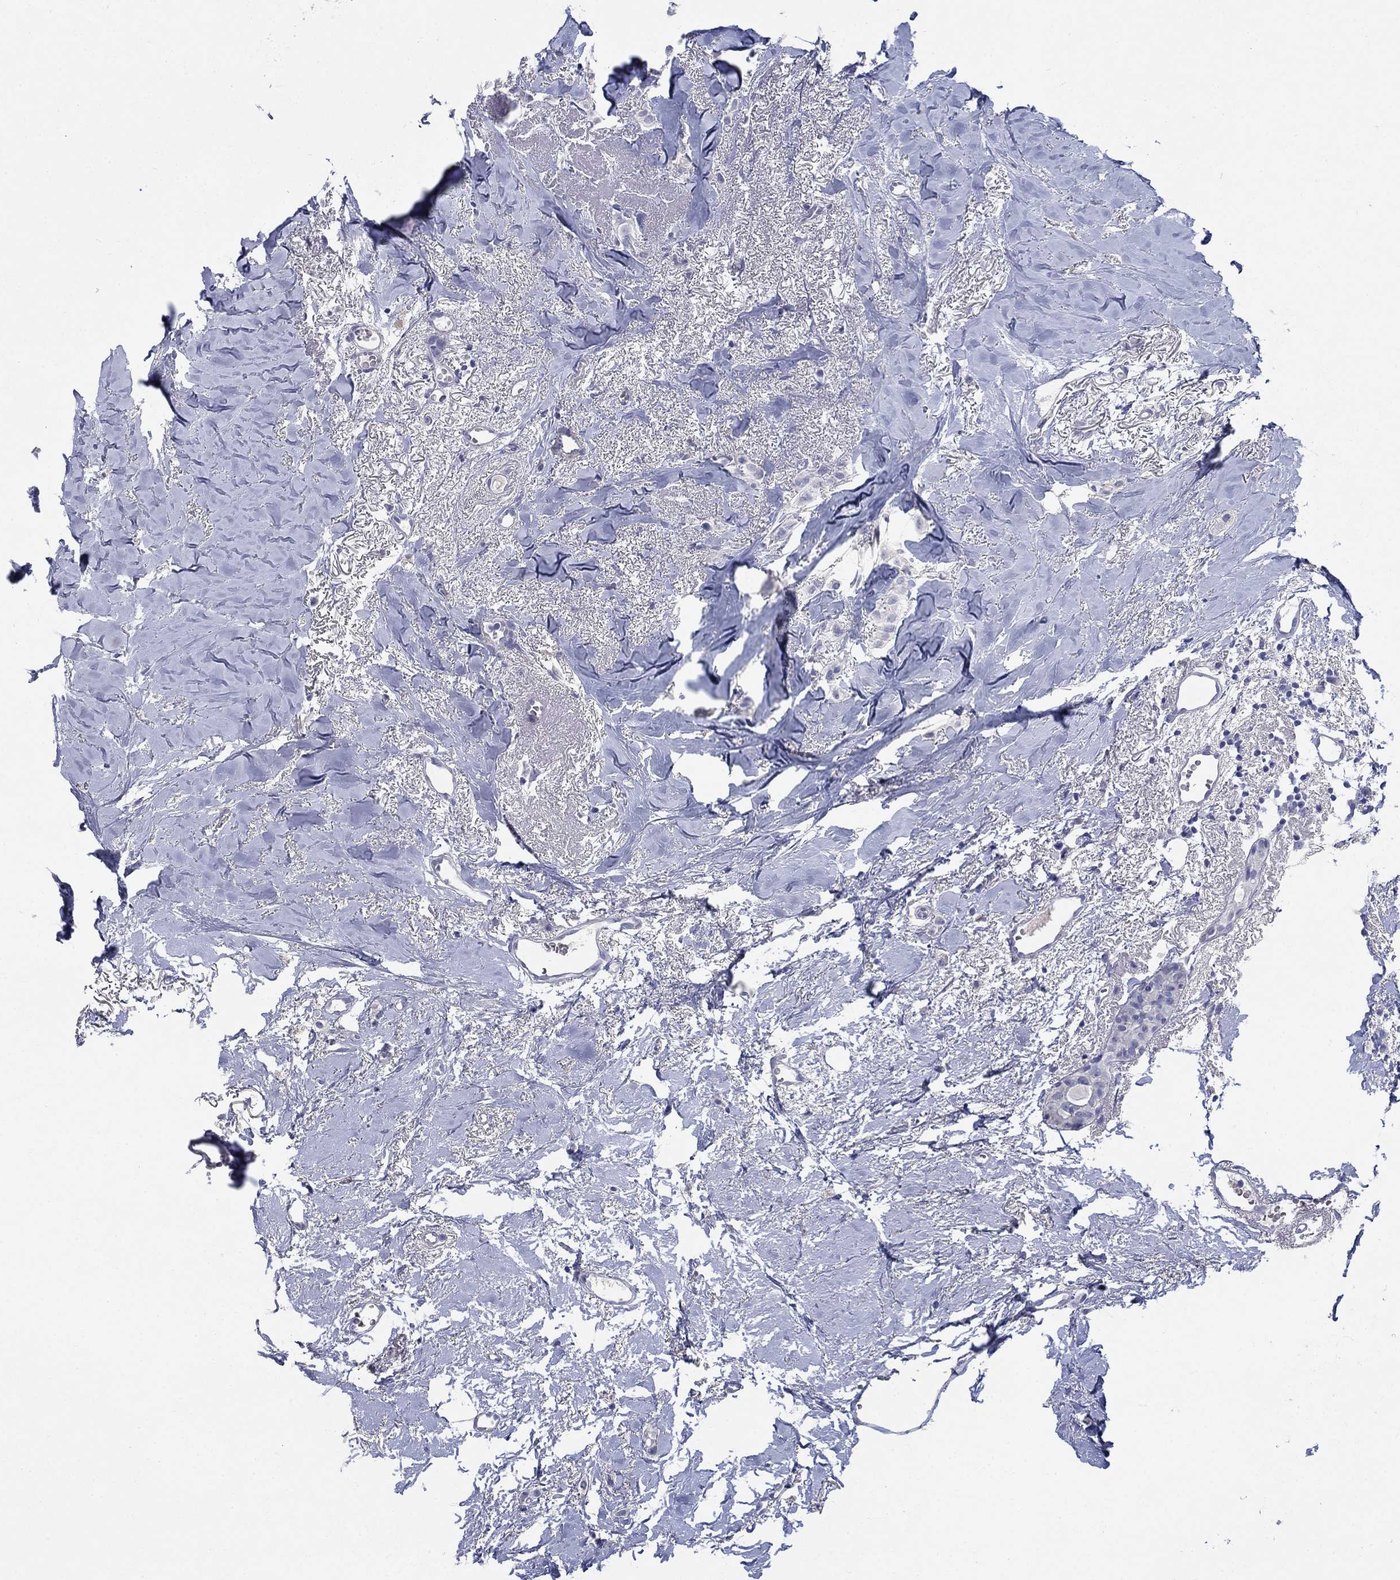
{"staining": {"intensity": "negative", "quantity": "none", "location": "none"}, "tissue": "breast cancer", "cell_type": "Tumor cells", "image_type": "cancer", "snomed": [{"axis": "morphology", "description": "Duct carcinoma"}, {"axis": "topography", "description": "Breast"}], "caption": "This photomicrograph is of invasive ductal carcinoma (breast) stained with immunohistochemistry to label a protein in brown with the nuclei are counter-stained blue. There is no expression in tumor cells. (DAB (3,3'-diaminobenzidine) immunohistochemistry (IHC), high magnification).", "gene": "PTPRZ1", "patient": {"sex": "female", "age": 85}}